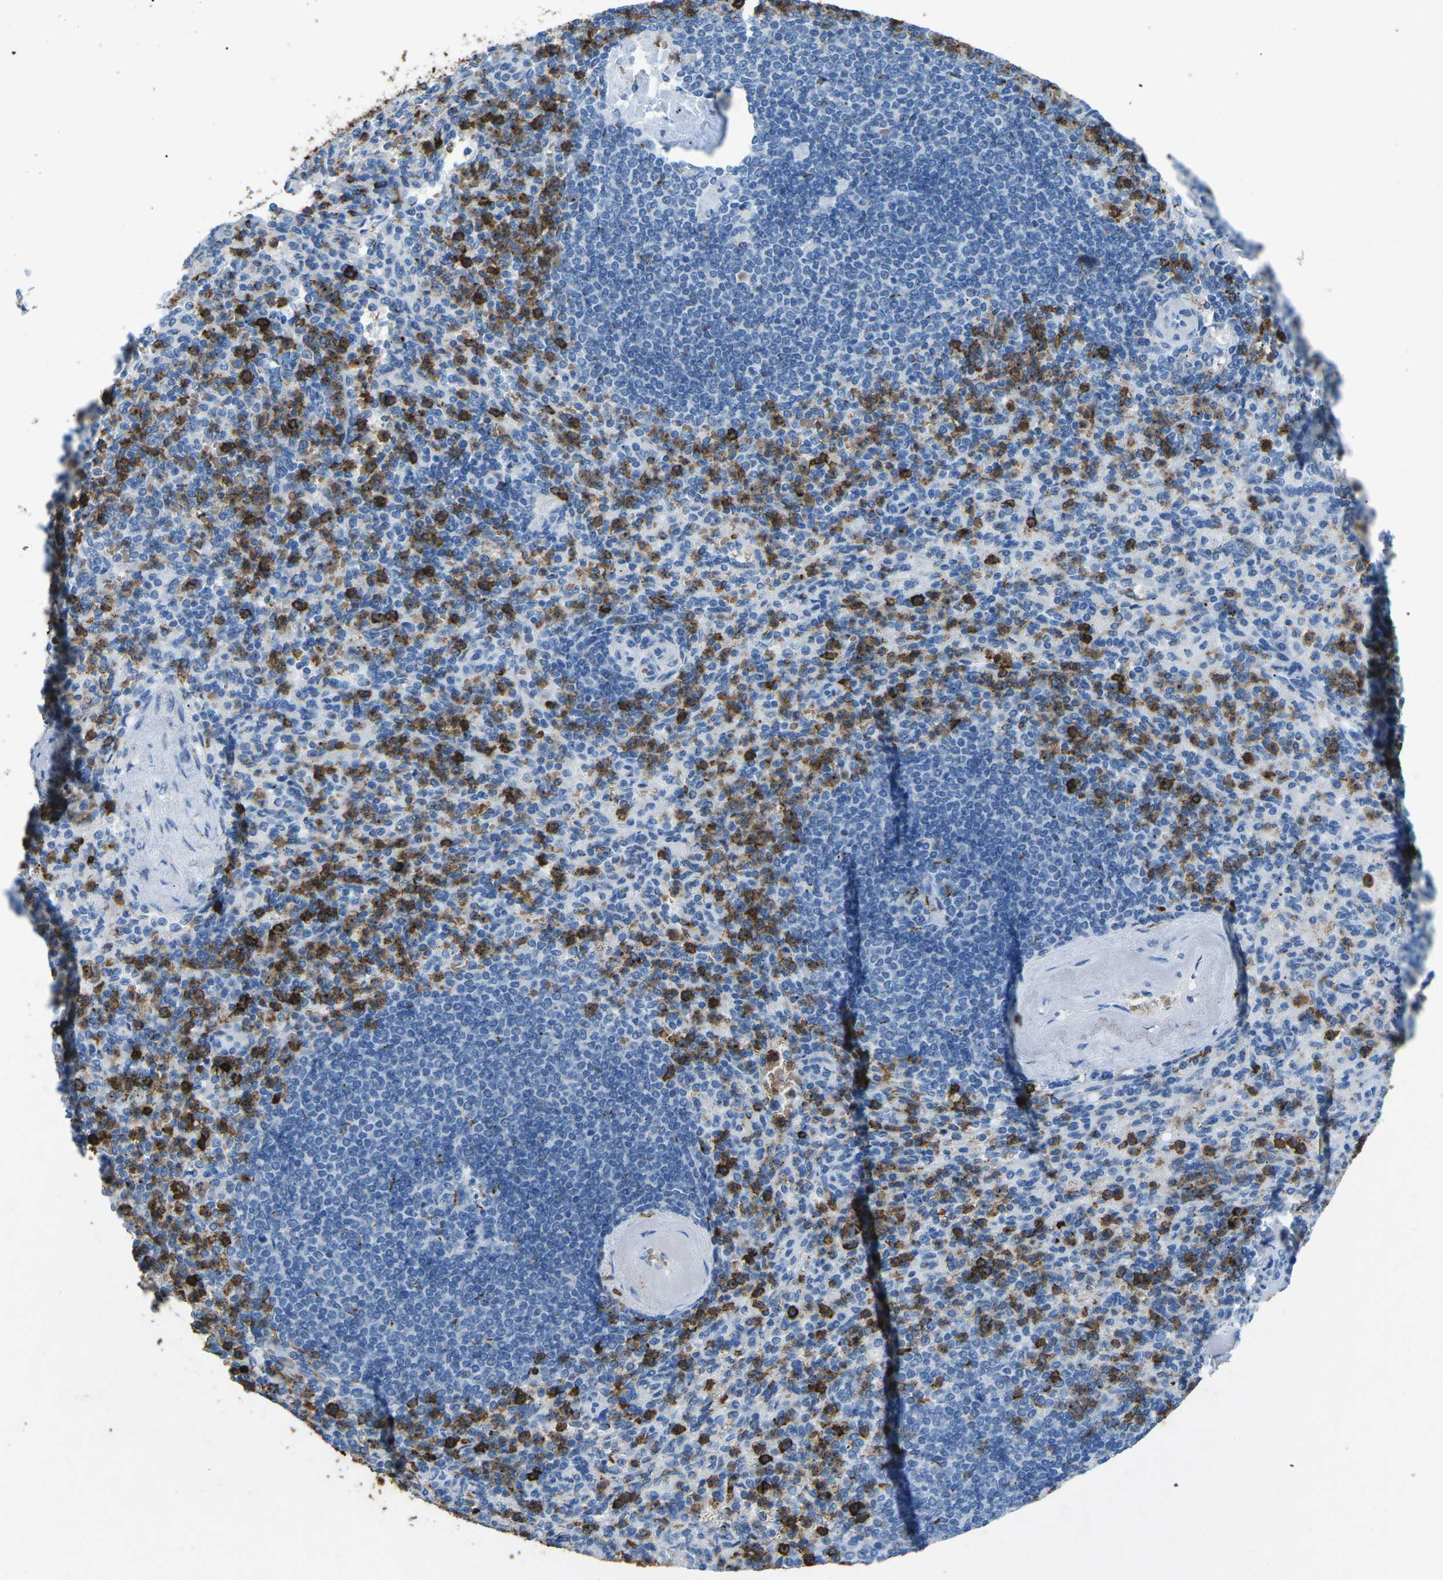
{"staining": {"intensity": "strong", "quantity": ">75%", "location": "cytoplasmic/membranous"}, "tissue": "spleen", "cell_type": "Cells in red pulp", "image_type": "normal", "snomed": [{"axis": "morphology", "description": "Normal tissue, NOS"}, {"axis": "topography", "description": "Spleen"}], "caption": "Benign spleen was stained to show a protein in brown. There is high levels of strong cytoplasmic/membranous staining in approximately >75% of cells in red pulp. Nuclei are stained in blue.", "gene": "CTAGE1", "patient": {"sex": "female", "age": 74}}